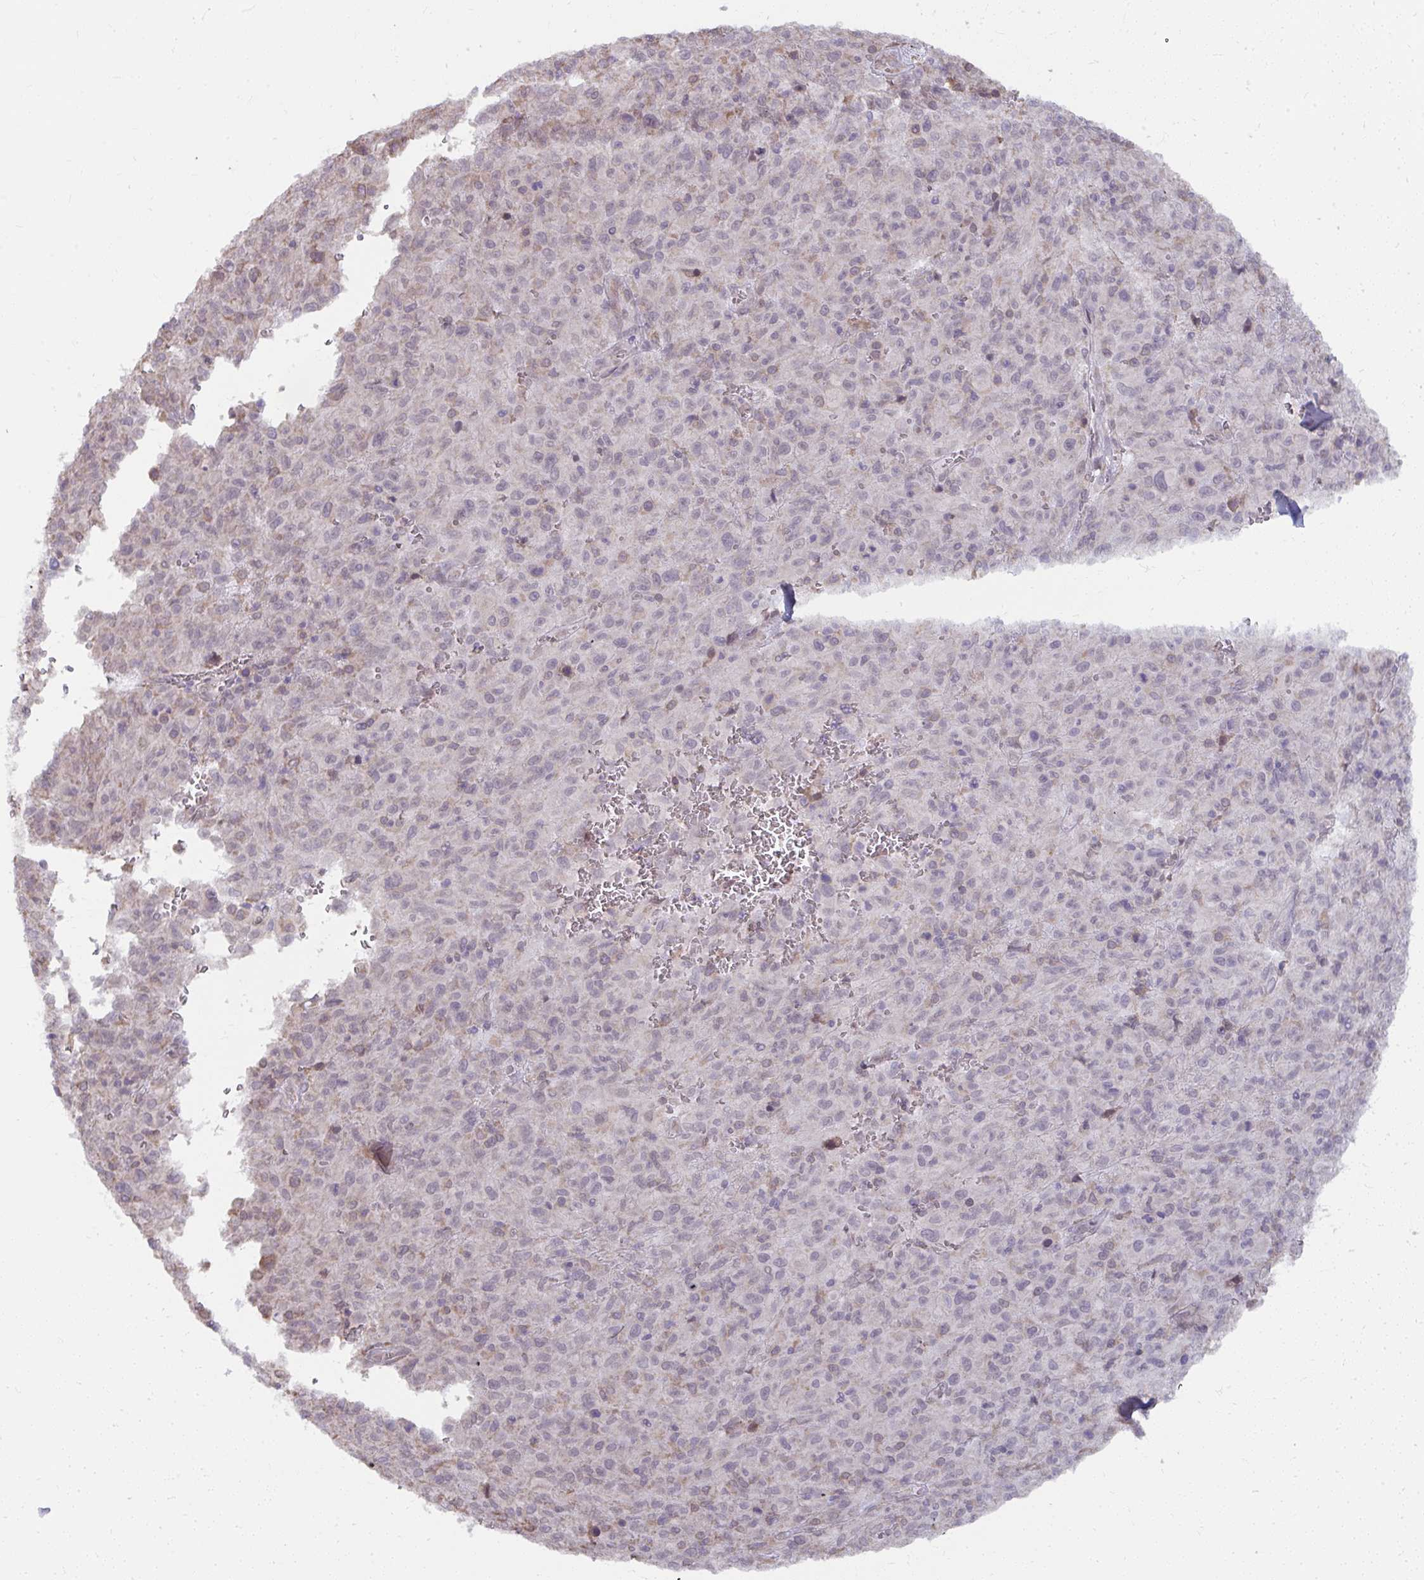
{"staining": {"intensity": "negative", "quantity": "none", "location": "none"}, "tissue": "melanoma", "cell_type": "Tumor cells", "image_type": "cancer", "snomed": [{"axis": "morphology", "description": "Malignant melanoma, NOS"}, {"axis": "topography", "description": "Skin"}], "caption": "DAB immunohistochemical staining of malignant melanoma reveals no significant positivity in tumor cells.", "gene": "NMNAT1", "patient": {"sex": "male", "age": 46}}